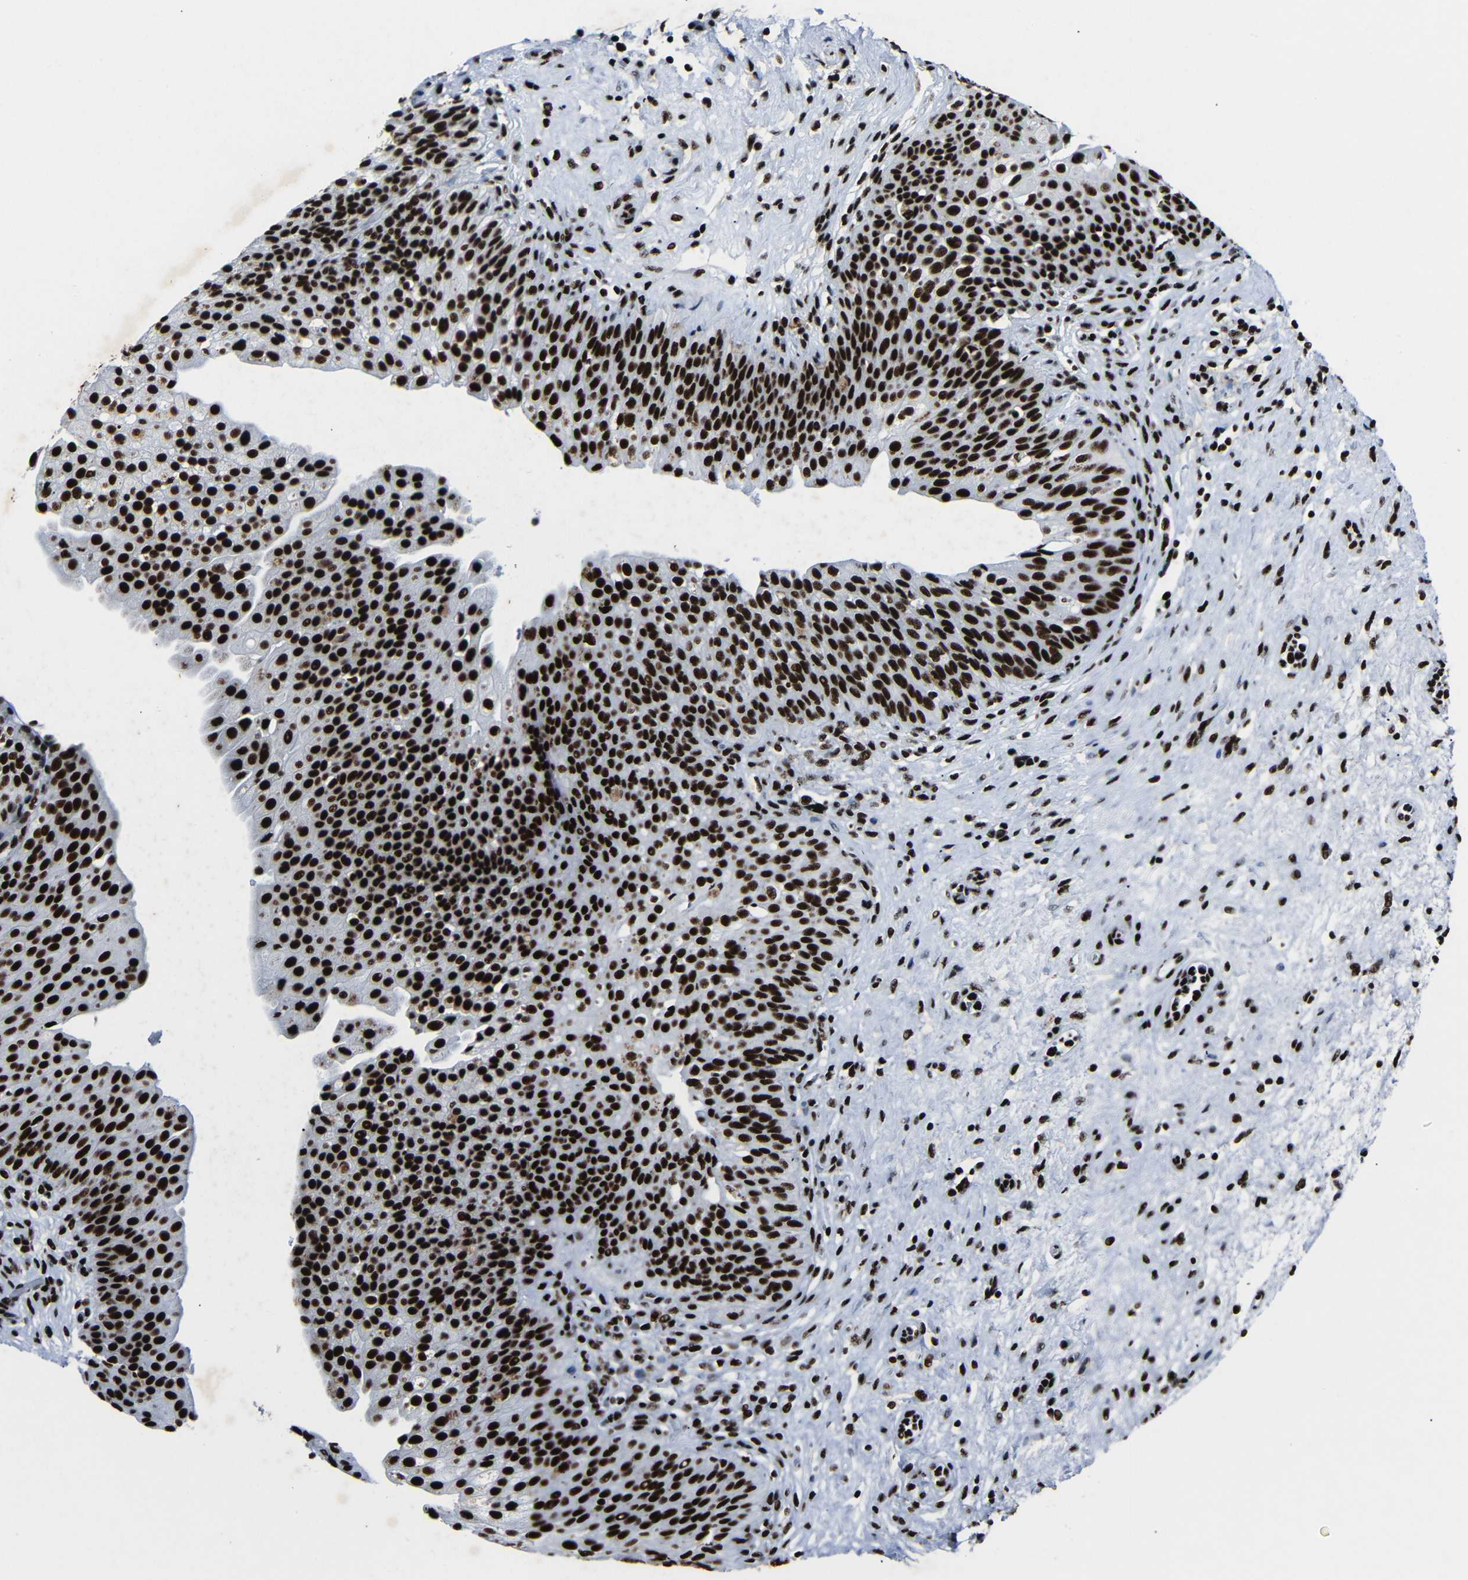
{"staining": {"intensity": "strong", "quantity": ">75%", "location": "nuclear"}, "tissue": "urinary bladder", "cell_type": "Urothelial cells", "image_type": "normal", "snomed": [{"axis": "morphology", "description": "Normal tissue, NOS"}, {"axis": "topography", "description": "Urinary bladder"}], "caption": "IHC (DAB (3,3'-diaminobenzidine)) staining of normal urinary bladder demonstrates strong nuclear protein staining in approximately >75% of urothelial cells. The staining is performed using DAB brown chromogen to label protein expression. The nuclei are counter-stained blue using hematoxylin.", "gene": "SRSF1", "patient": {"sex": "male", "age": 46}}